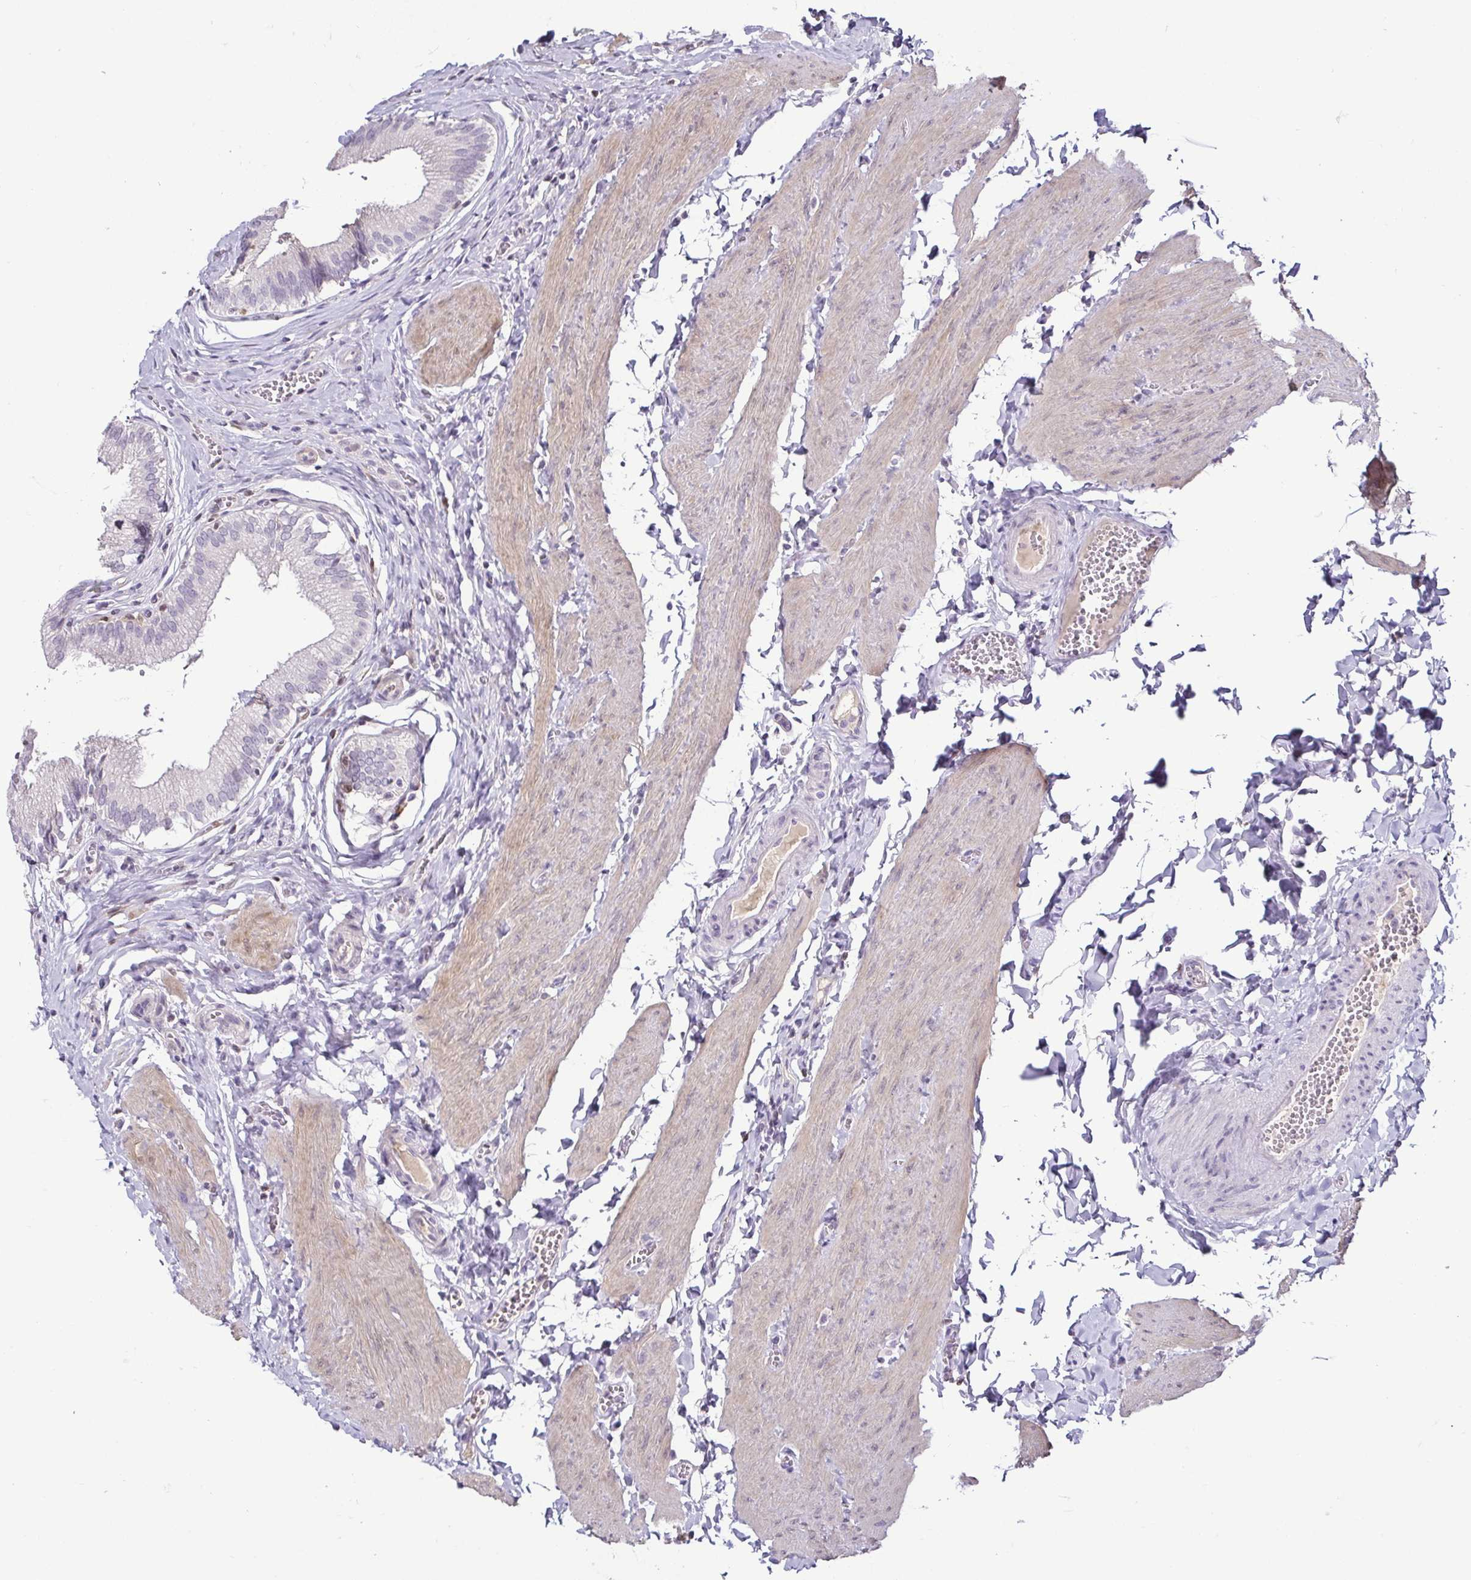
{"staining": {"intensity": "negative", "quantity": "none", "location": "none"}, "tissue": "gallbladder", "cell_type": "Glandular cells", "image_type": "normal", "snomed": [{"axis": "morphology", "description": "Normal tissue, NOS"}, {"axis": "topography", "description": "Gallbladder"}, {"axis": "topography", "description": "Peripheral nerve tissue"}], "caption": "Immunohistochemistry image of unremarkable gallbladder: gallbladder stained with DAB (3,3'-diaminobenzidine) displays no significant protein staining in glandular cells. Nuclei are stained in blue.", "gene": "HOPX", "patient": {"sex": "male", "age": 17}}